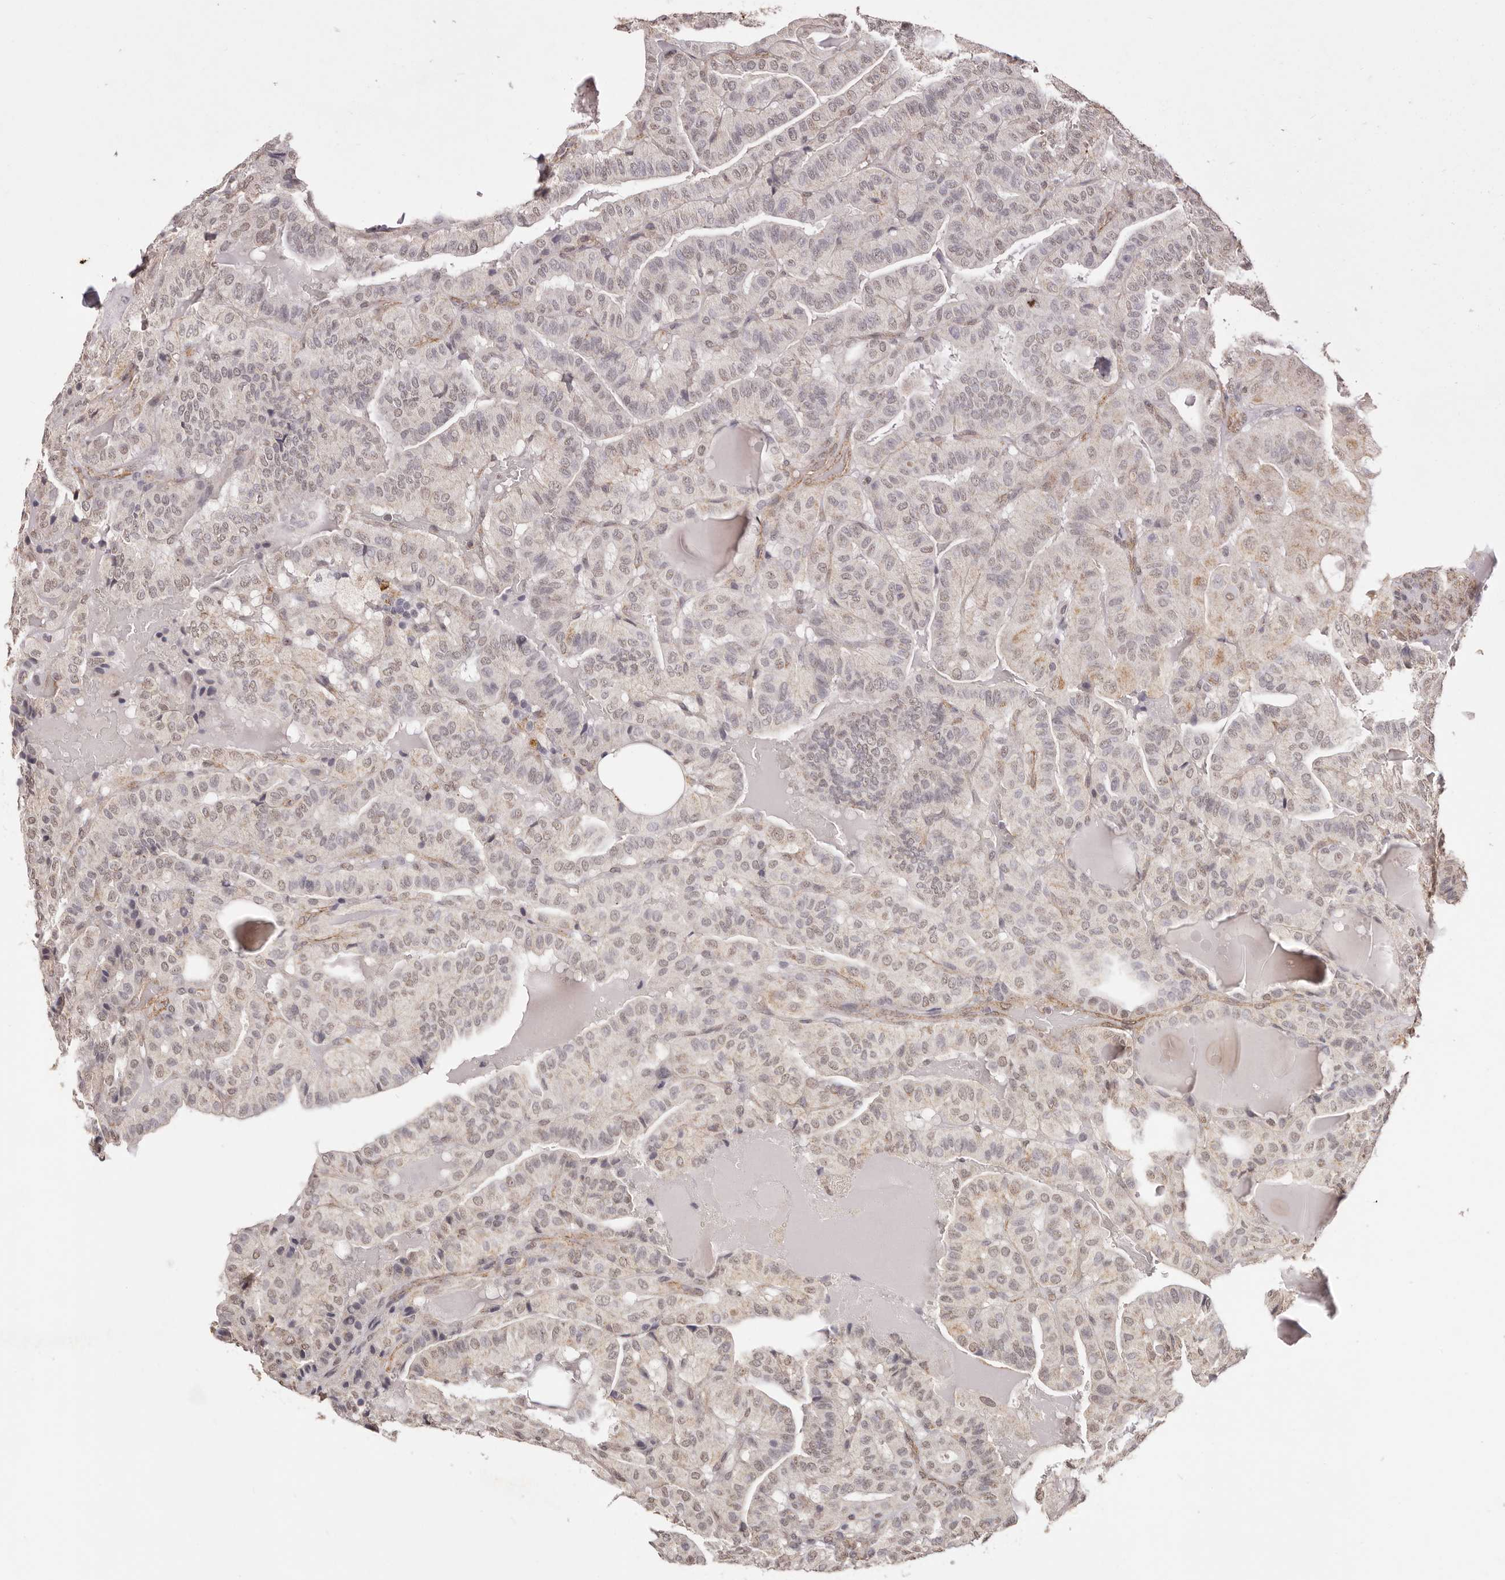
{"staining": {"intensity": "weak", "quantity": "25%-75%", "location": "nuclear"}, "tissue": "thyroid cancer", "cell_type": "Tumor cells", "image_type": "cancer", "snomed": [{"axis": "morphology", "description": "Papillary adenocarcinoma, NOS"}, {"axis": "topography", "description": "Thyroid gland"}], "caption": "Brown immunohistochemical staining in human papillary adenocarcinoma (thyroid) demonstrates weak nuclear staining in about 25%-75% of tumor cells.", "gene": "RPS6KA5", "patient": {"sex": "male", "age": 77}}